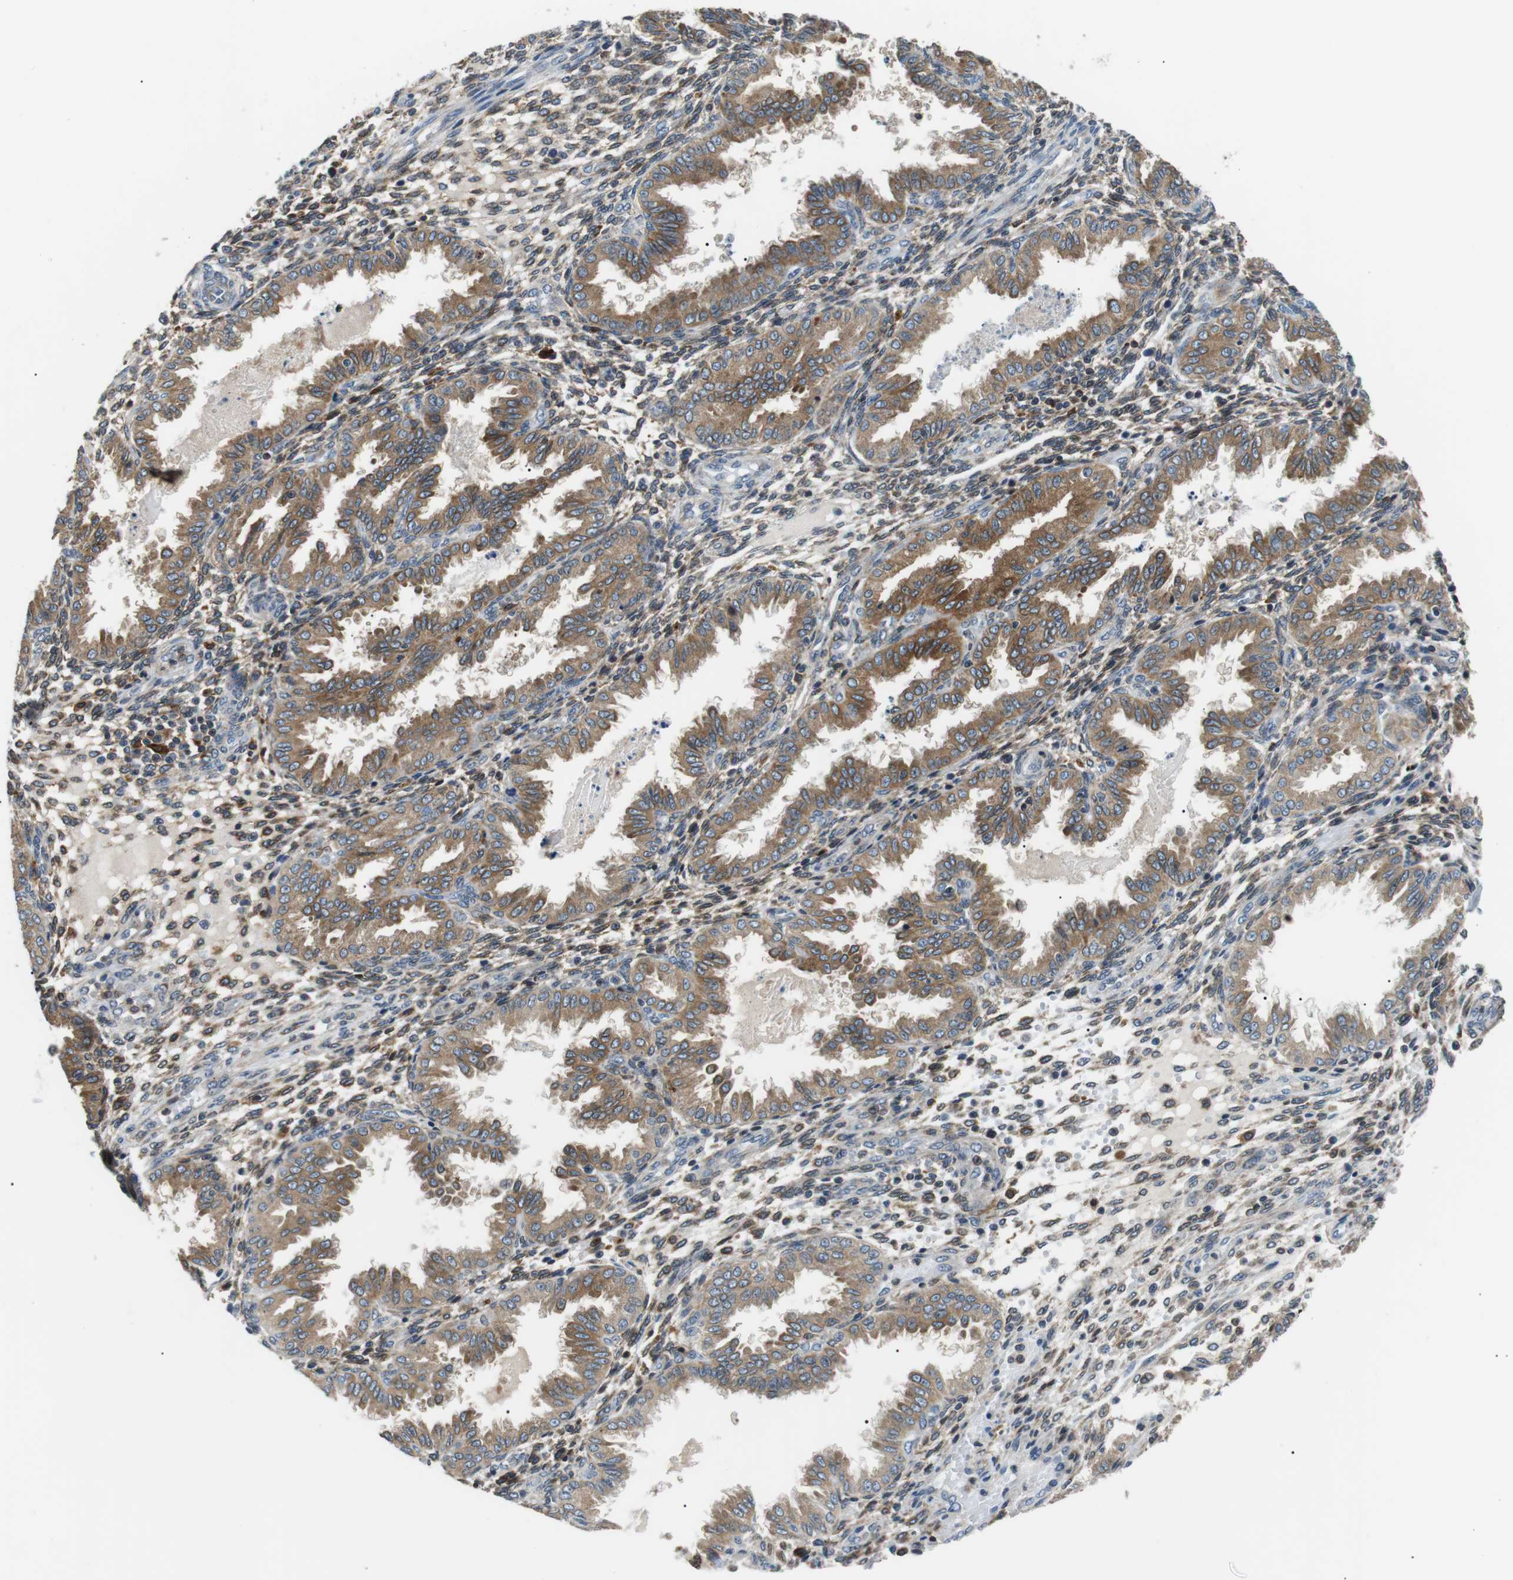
{"staining": {"intensity": "moderate", "quantity": "25%-75%", "location": "cytoplasmic/membranous"}, "tissue": "endometrium", "cell_type": "Cells in endometrial stroma", "image_type": "normal", "snomed": [{"axis": "morphology", "description": "Normal tissue, NOS"}, {"axis": "topography", "description": "Endometrium"}], "caption": "Benign endometrium was stained to show a protein in brown. There is medium levels of moderate cytoplasmic/membranous staining in about 25%-75% of cells in endometrial stroma.", "gene": "RAB9A", "patient": {"sex": "female", "age": 33}}